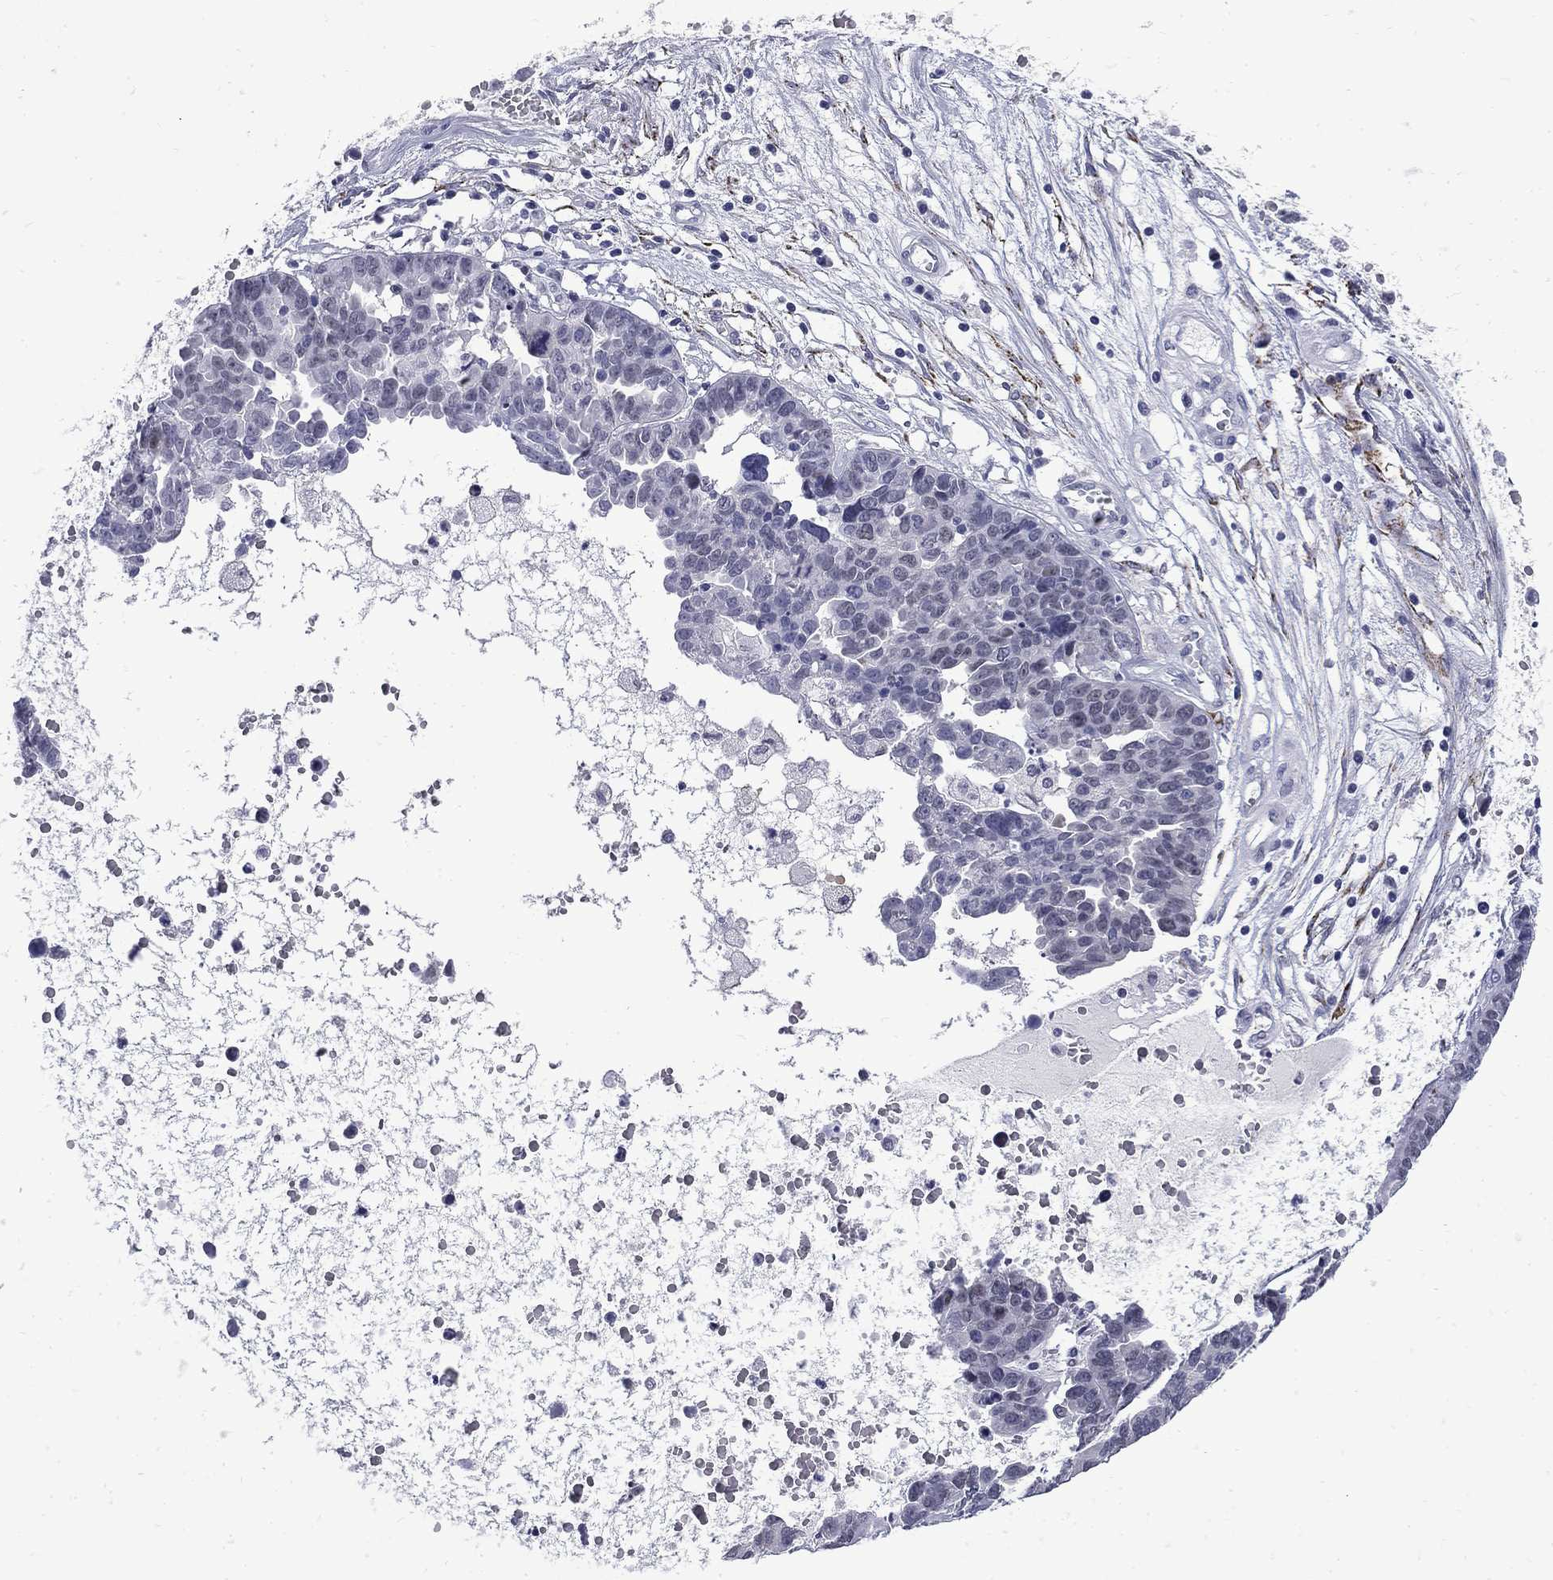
{"staining": {"intensity": "negative", "quantity": "none", "location": "none"}, "tissue": "ovarian cancer", "cell_type": "Tumor cells", "image_type": "cancer", "snomed": [{"axis": "morphology", "description": "Cystadenocarcinoma, serous, NOS"}, {"axis": "topography", "description": "Ovary"}], "caption": "The histopathology image reveals no significant positivity in tumor cells of serous cystadenocarcinoma (ovarian).", "gene": "MGARP", "patient": {"sex": "female", "age": 87}}